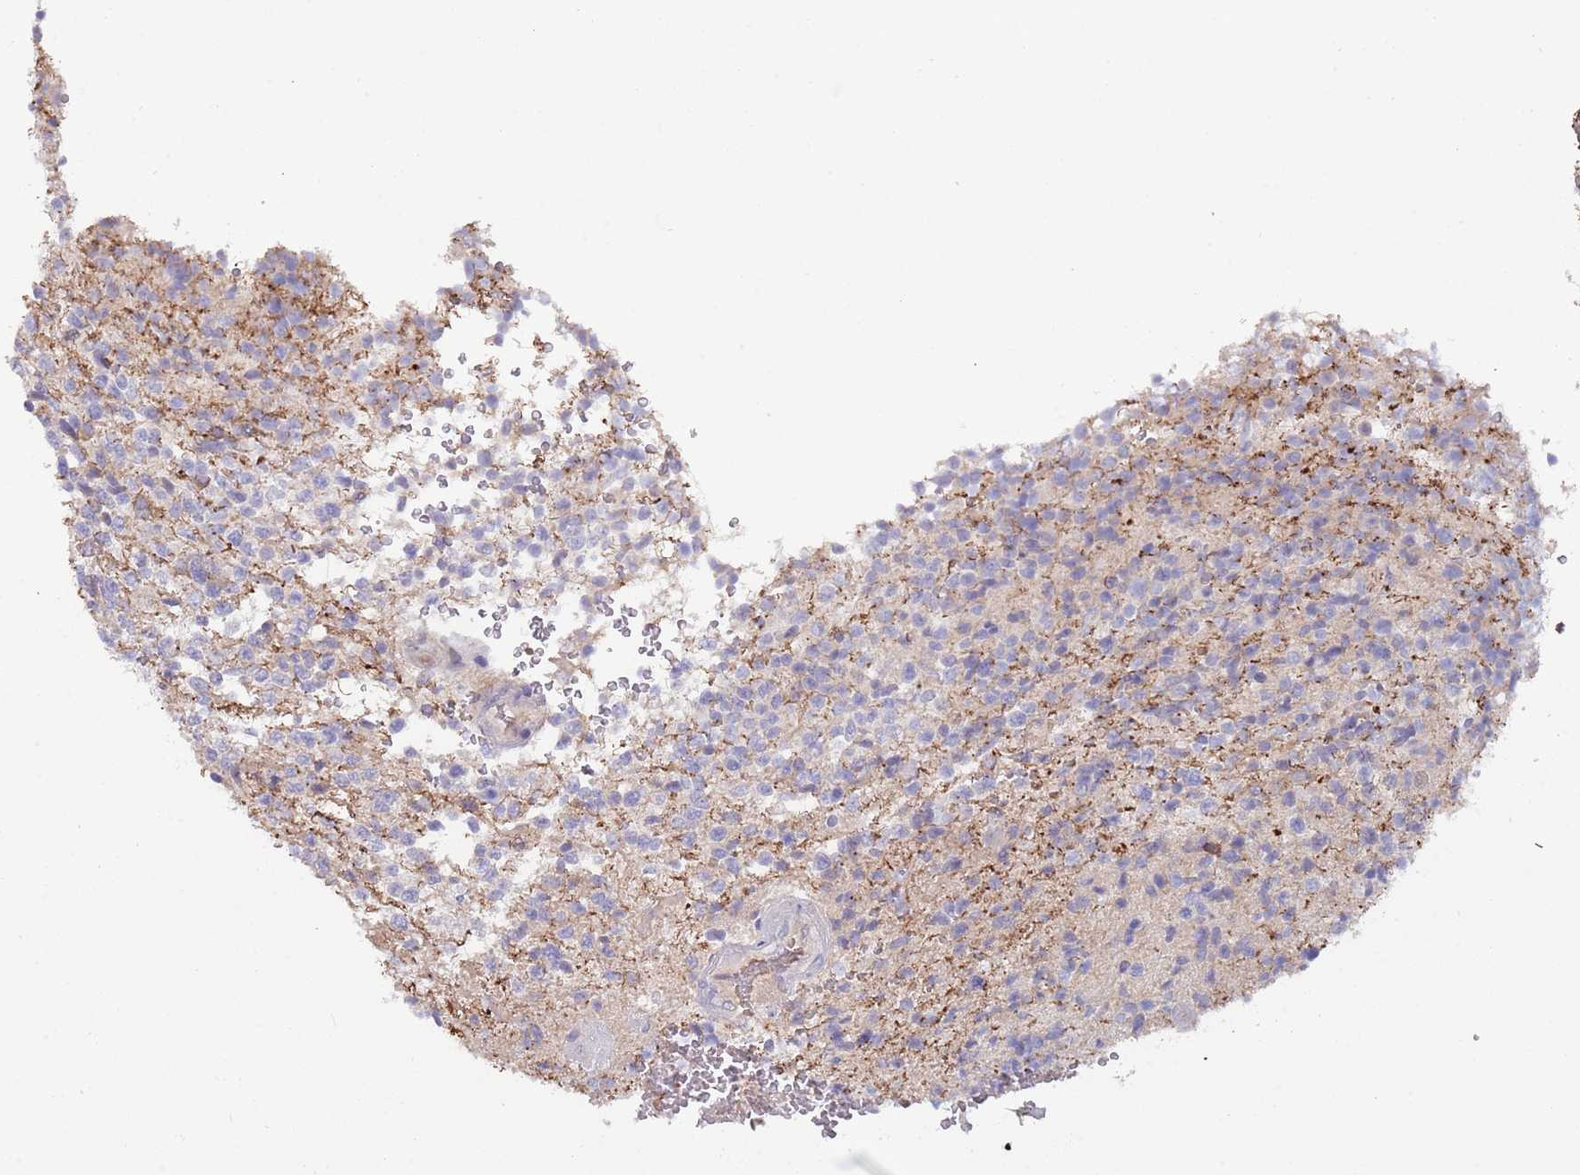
{"staining": {"intensity": "negative", "quantity": "none", "location": "none"}, "tissue": "glioma", "cell_type": "Tumor cells", "image_type": "cancer", "snomed": [{"axis": "morphology", "description": "Glioma, malignant, High grade"}, {"axis": "topography", "description": "Brain"}], "caption": "A high-resolution micrograph shows immunohistochemistry (IHC) staining of glioma, which exhibits no significant positivity in tumor cells.", "gene": "GSDMD", "patient": {"sex": "male", "age": 56}}